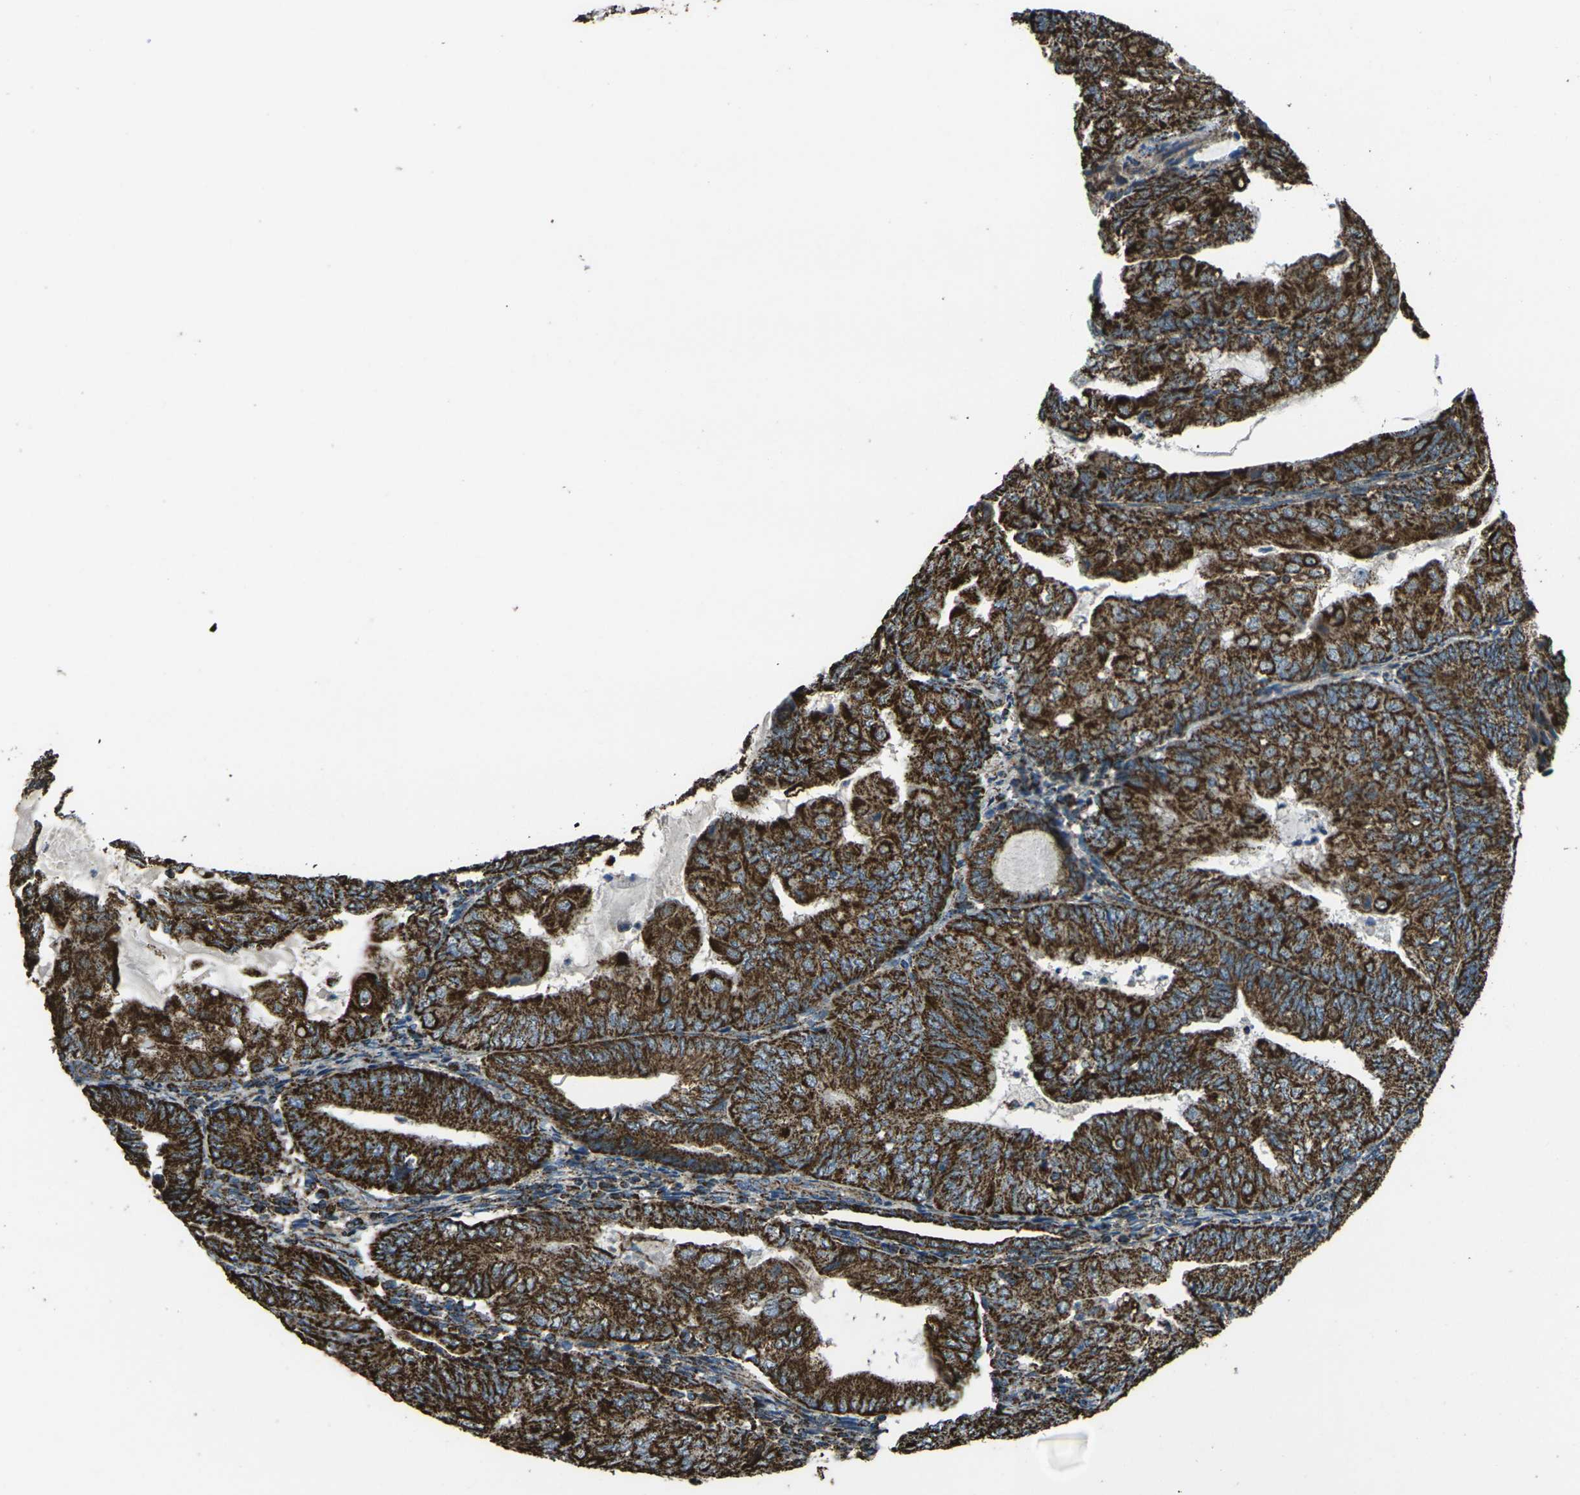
{"staining": {"intensity": "strong", "quantity": ">75%", "location": "cytoplasmic/membranous"}, "tissue": "endometrial cancer", "cell_type": "Tumor cells", "image_type": "cancer", "snomed": [{"axis": "morphology", "description": "Adenocarcinoma, NOS"}, {"axis": "topography", "description": "Endometrium"}], "caption": "Immunohistochemical staining of adenocarcinoma (endometrial) exhibits high levels of strong cytoplasmic/membranous expression in about >75% of tumor cells.", "gene": "KLHL5", "patient": {"sex": "female", "age": 81}}